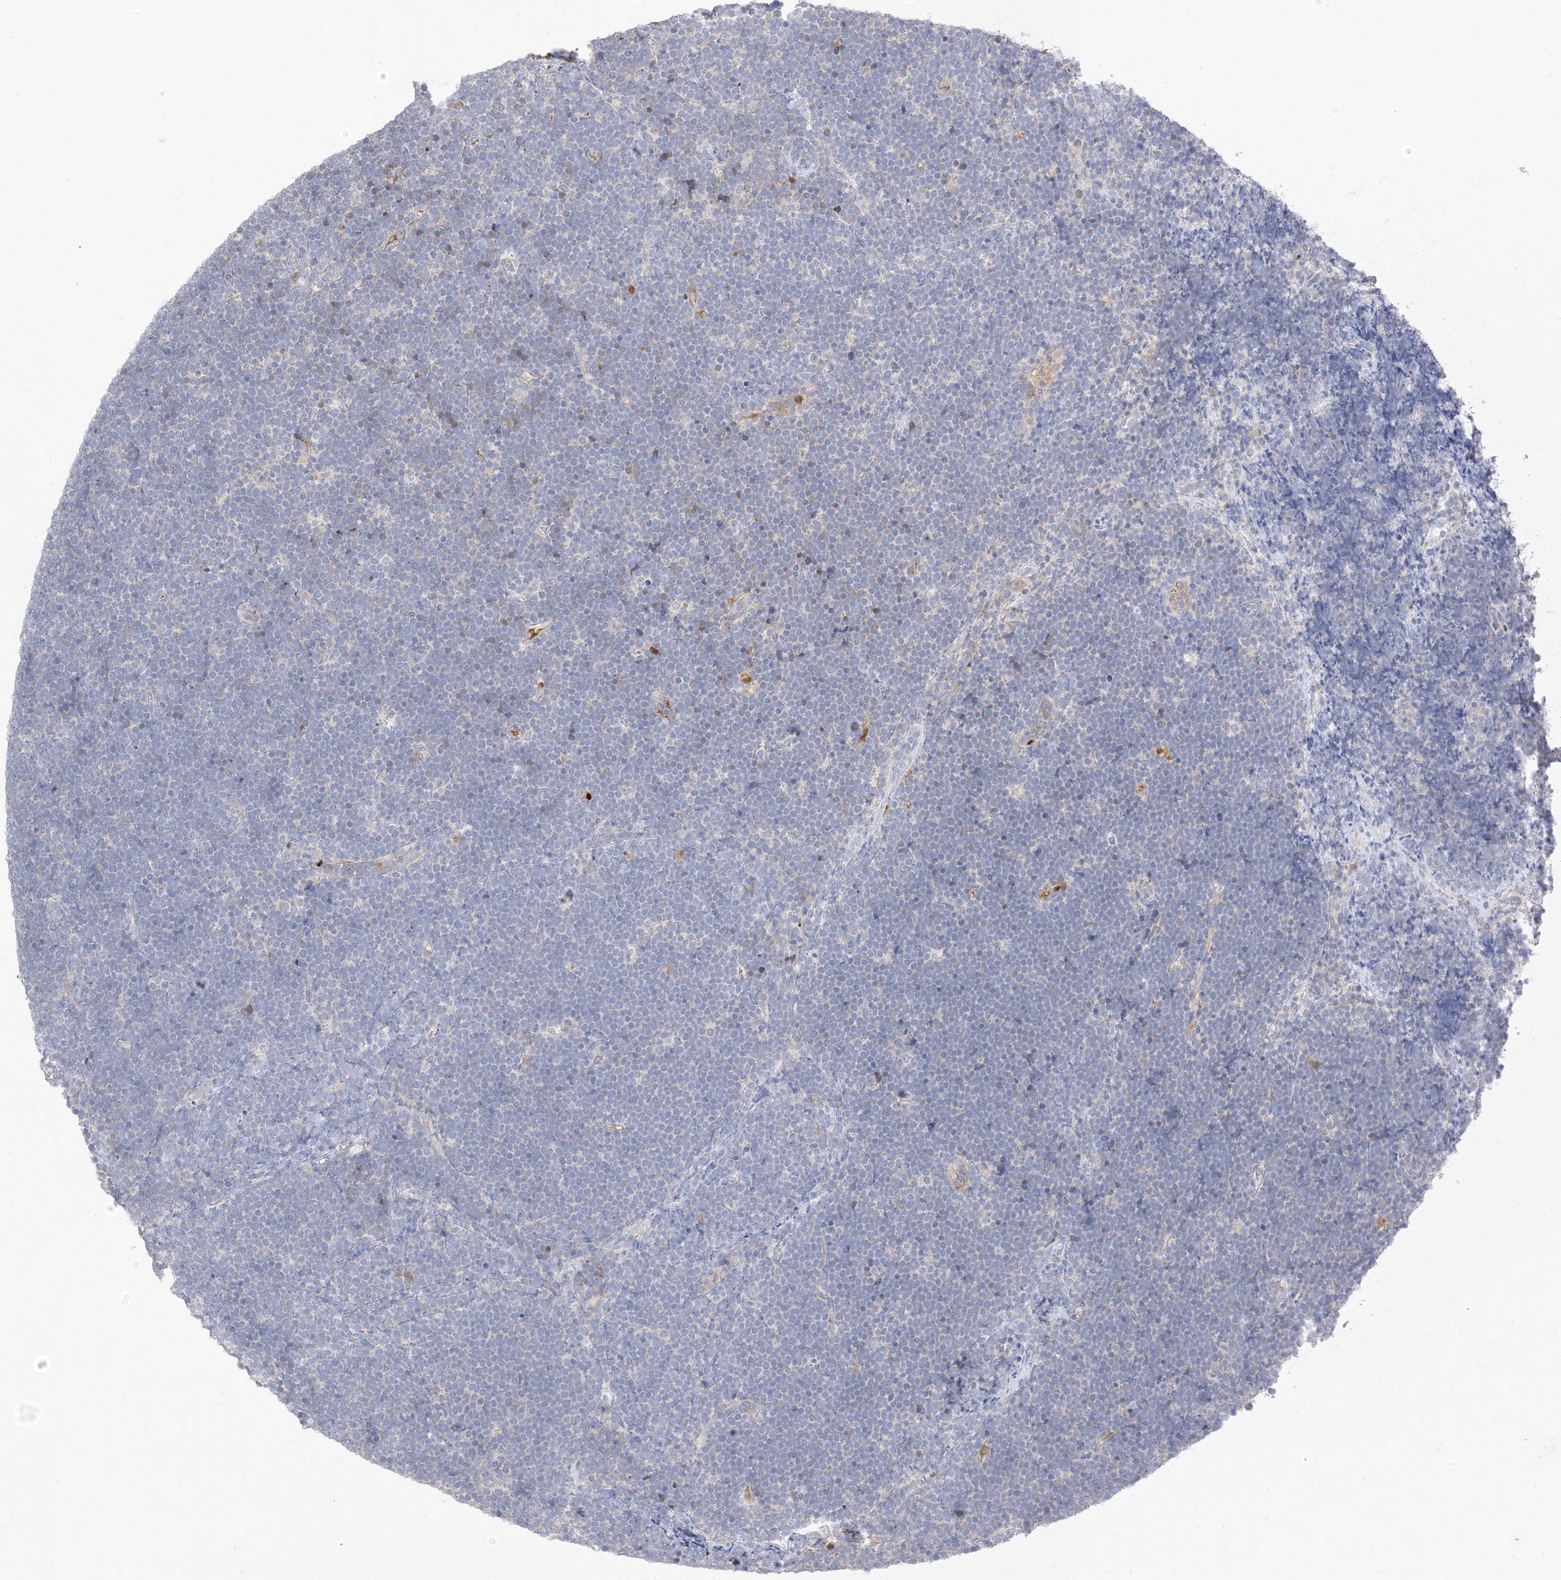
{"staining": {"intensity": "negative", "quantity": "none", "location": "none"}, "tissue": "lymphoma", "cell_type": "Tumor cells", "image_type": "cancer", "snomed": [{"axis": "morphology", "description": "Malignant lymphoma, non-Hodgkin's type, High grade"}, {"axis": "topography", "description": "Lymph node"}], "caption": "Tumor cells are negative for protein expression in human lymphoma.", "gene": "DPP9", "patient": {"sex": "male", "age": 13}}